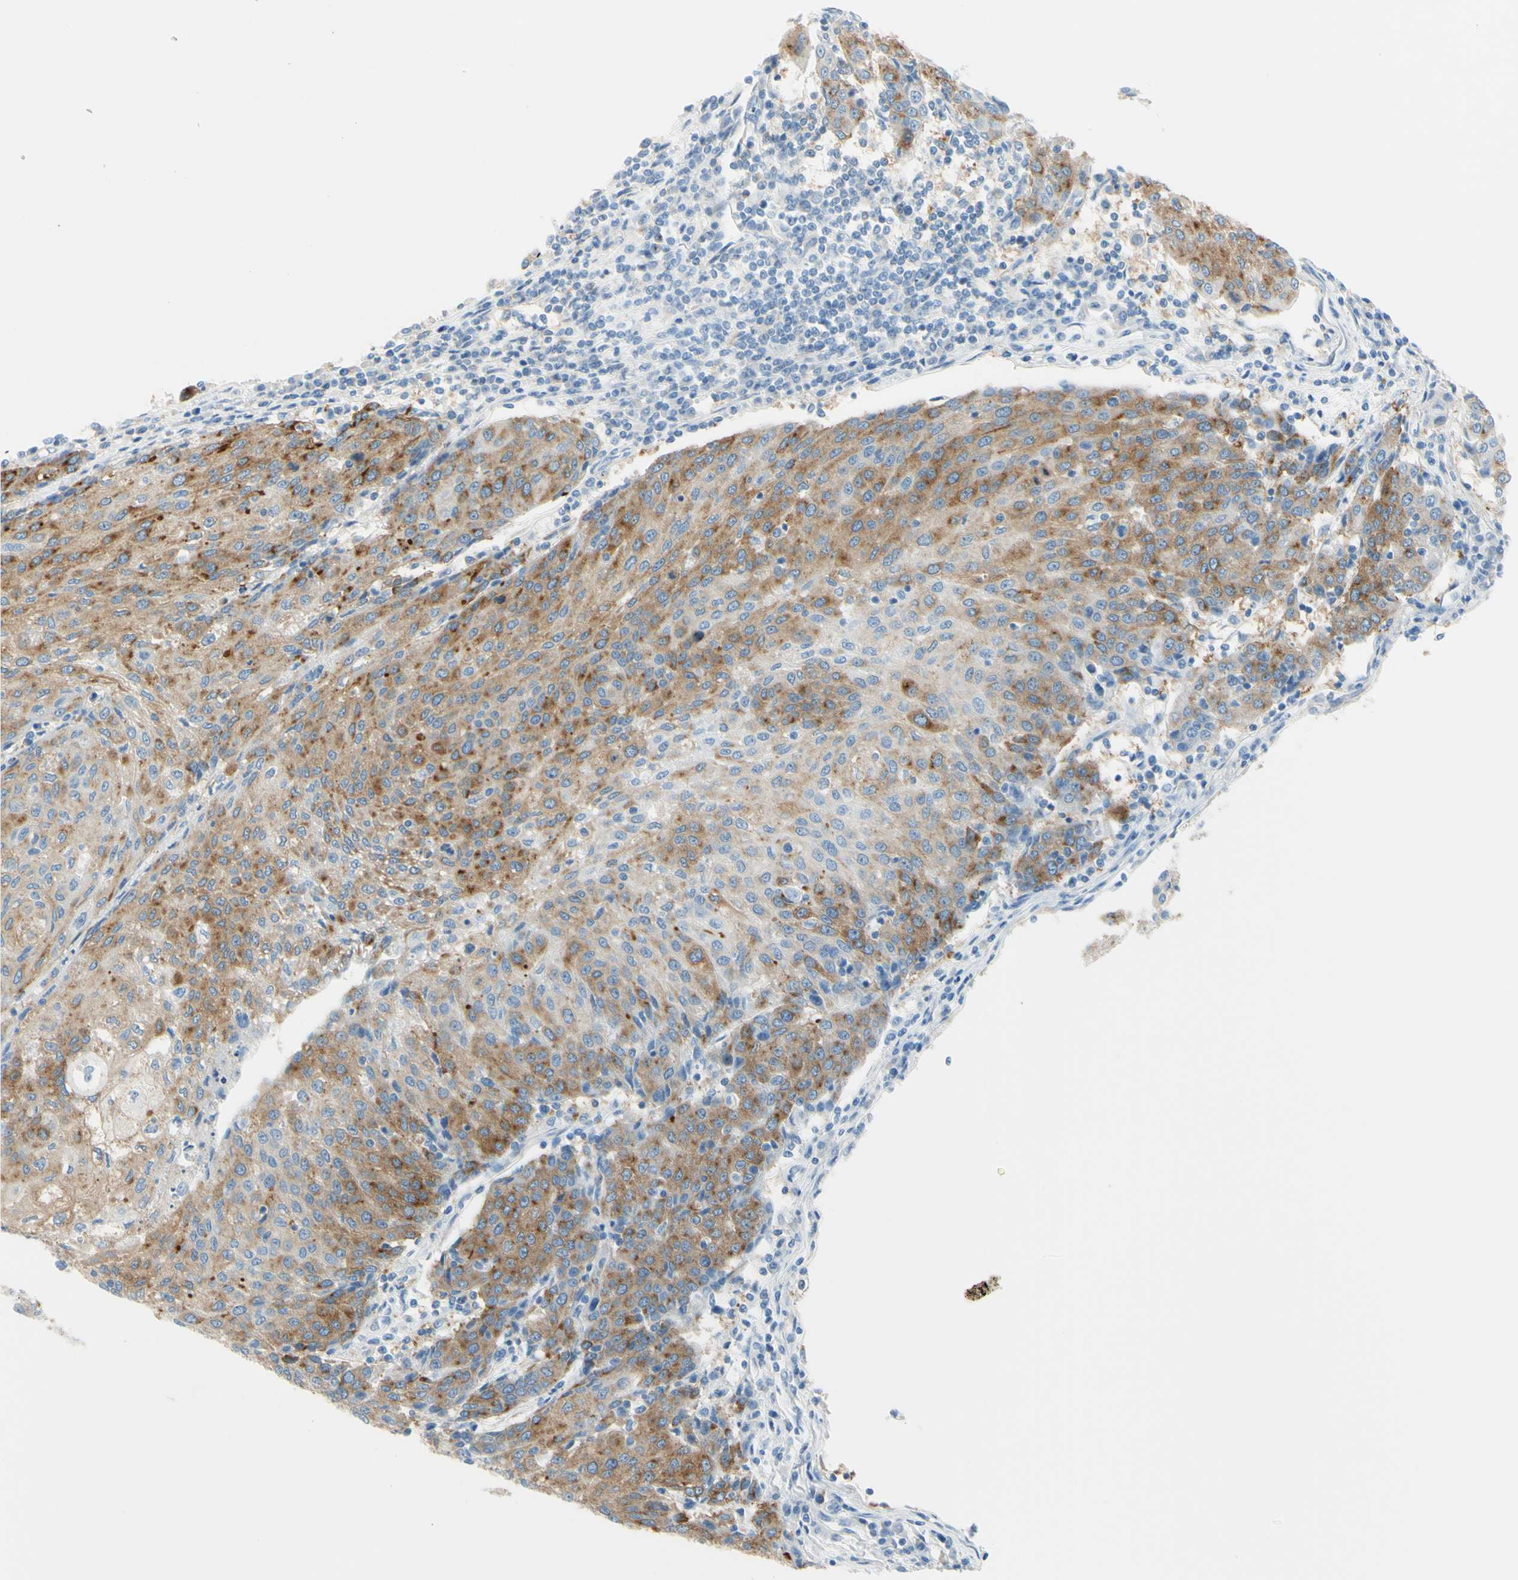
{"staining": {"intensity": "moderate", "quantity": ">75%", "location": "cytoplasmic/membranous"}, "tissue": "urothelial cancer", "cell_type": "Tumor cells", "image_type": "cancer", "snomed": [{"axis": "morphology", "description": "Urothelial carcinoma, High grade"}, {"axis": "topography", "description": "Urinary bladder"}], "caption": "A histopathology image showing moderate cytoplasmic/membranous positivity in about >75% of tumor cells in urothelial cancer, as visualized by brown immunohistochemical staining.", "gene": "FRMD4B", "patient": {"sex": "female", "age": 85}}